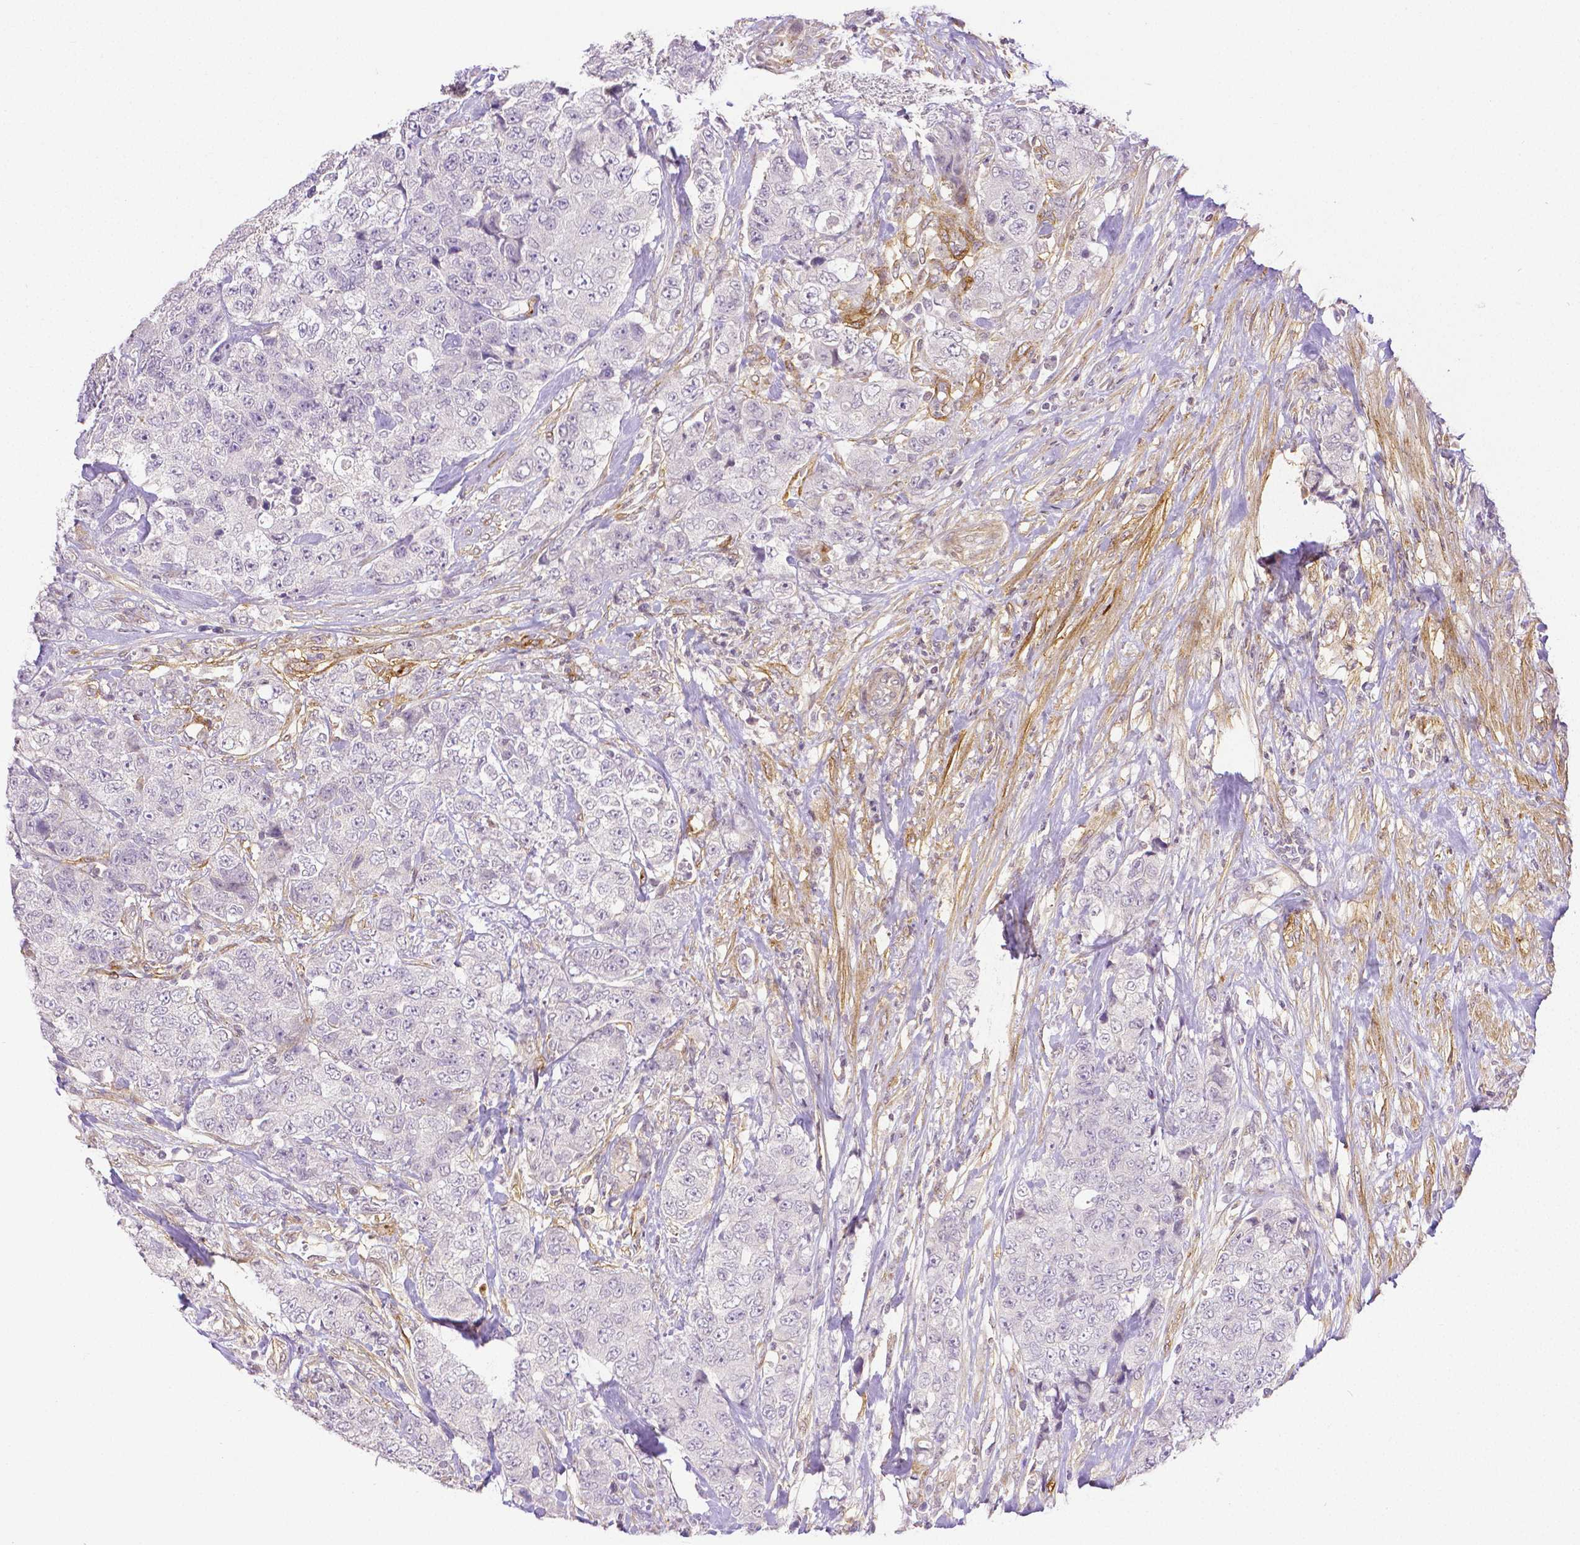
{"staining": {"intensity": "negative", "quantity": "none", "location": "none"}, "tissue": "urothelial cancer", "cell_type": "Tumor cells", "image_type": "cancer", "snomed": [{"axis": "morphology", "description": "Urothelial carcinoma, High grade"}, {"axis": "topography", "description": "Urinary bladder"}], "caption": "A micrograph of human urothelial carcinoma (high-grade) is negative for staining in tumor cells.", "gene": "THY1", "patient": {"sex": "female", "age": 78}}